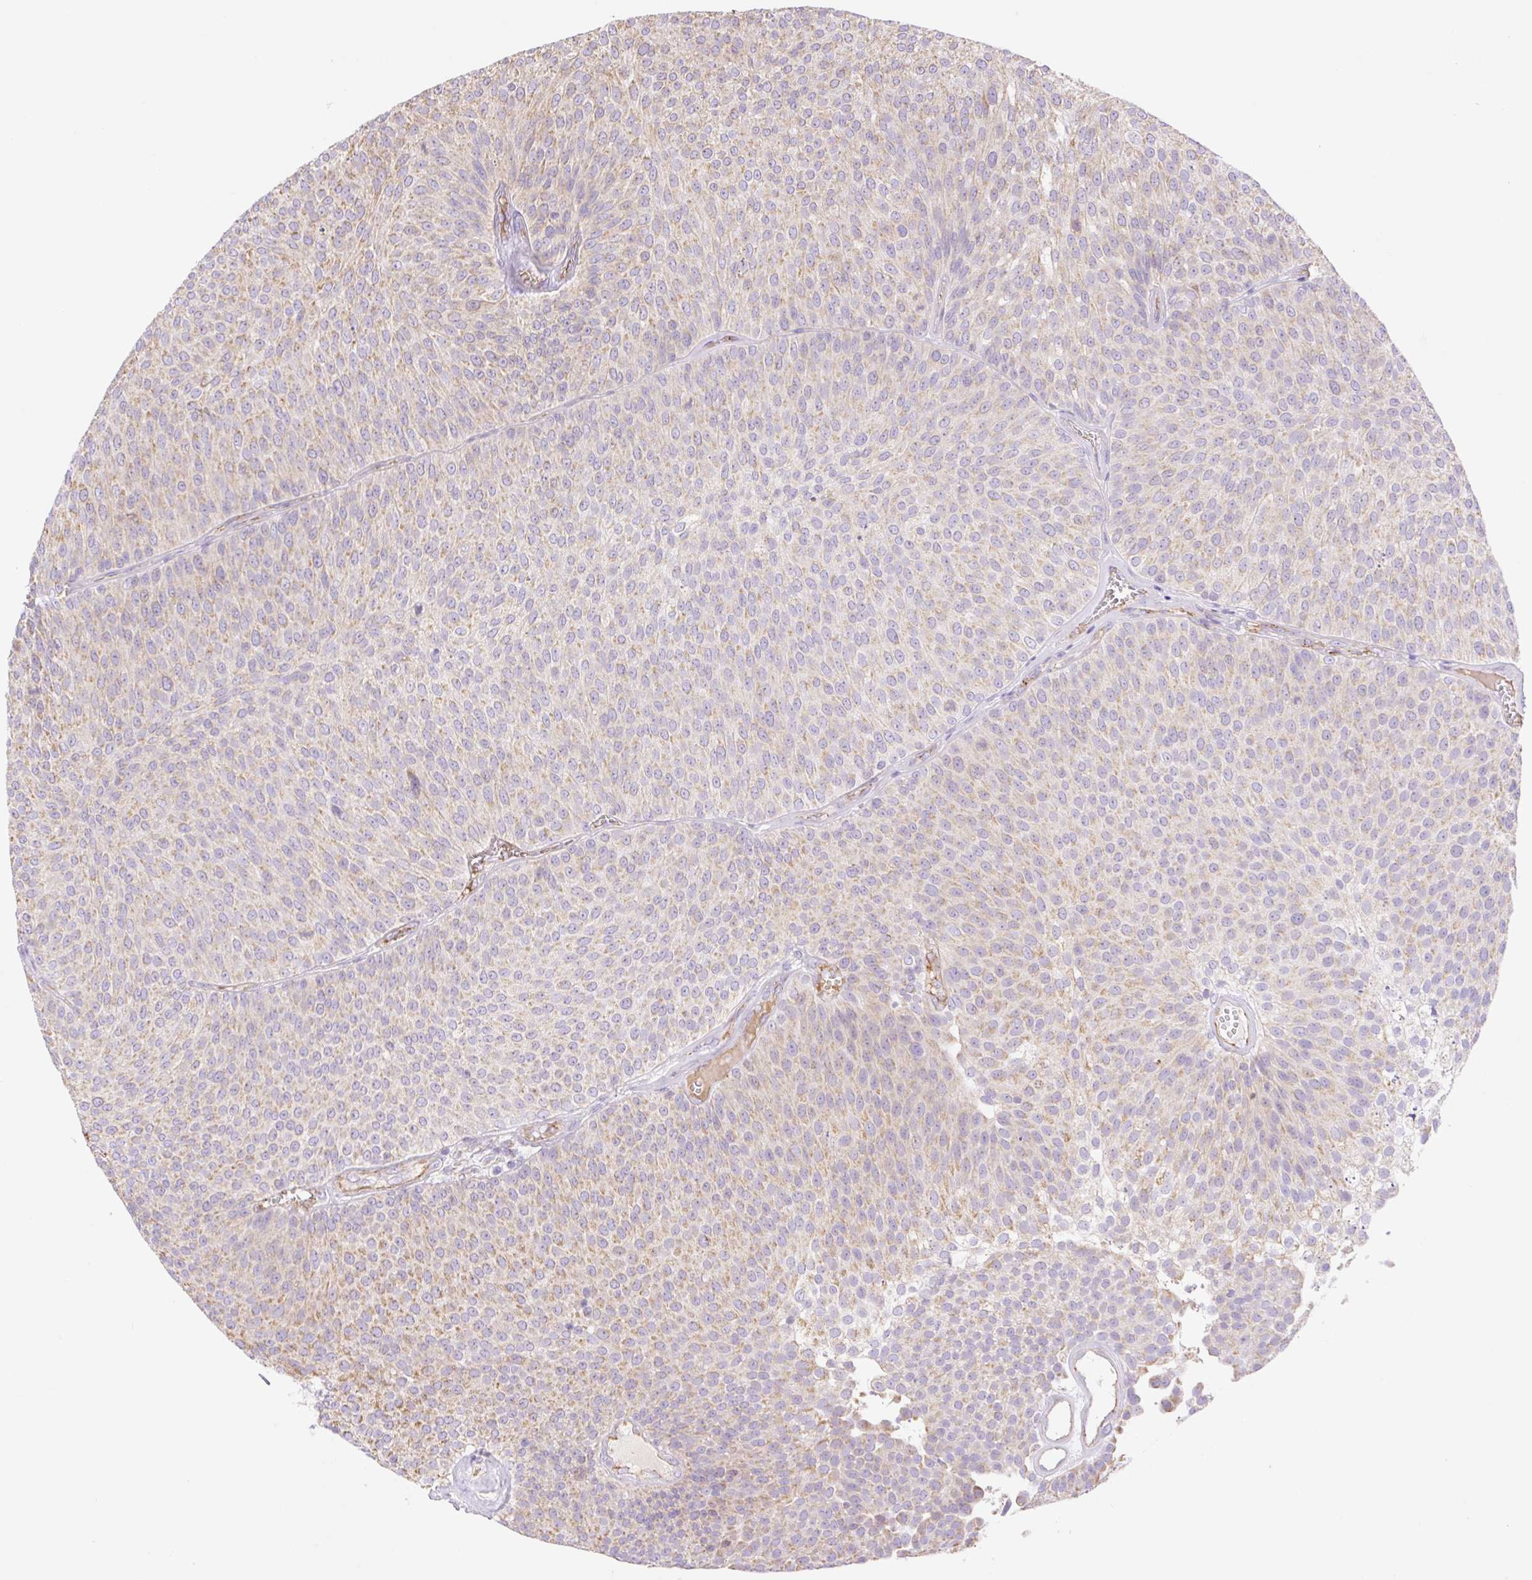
{"staining": {"intensity": "moderate", "quantity": "25%-75%", "location": "cytoplasmic/membranous"}, "tissue": "urothelial cancer", "cell_type": "Tumor cells", "image_type": "cancer", "snomed": [{"axis": "morphology", "description": "Urothelial carcinoma, Low grade"}, {"axis": "topography", "description": "Urinary bladder"}], "caption": "Urothelial cancer stained with DAB immunohistochemistry demonstrates medium levels of moderate cytoplasmic/membranous expression in about 25%-75% of tumor cells.", "gene": "ESAM", "patient": {"sex": "female", "age": 79}}